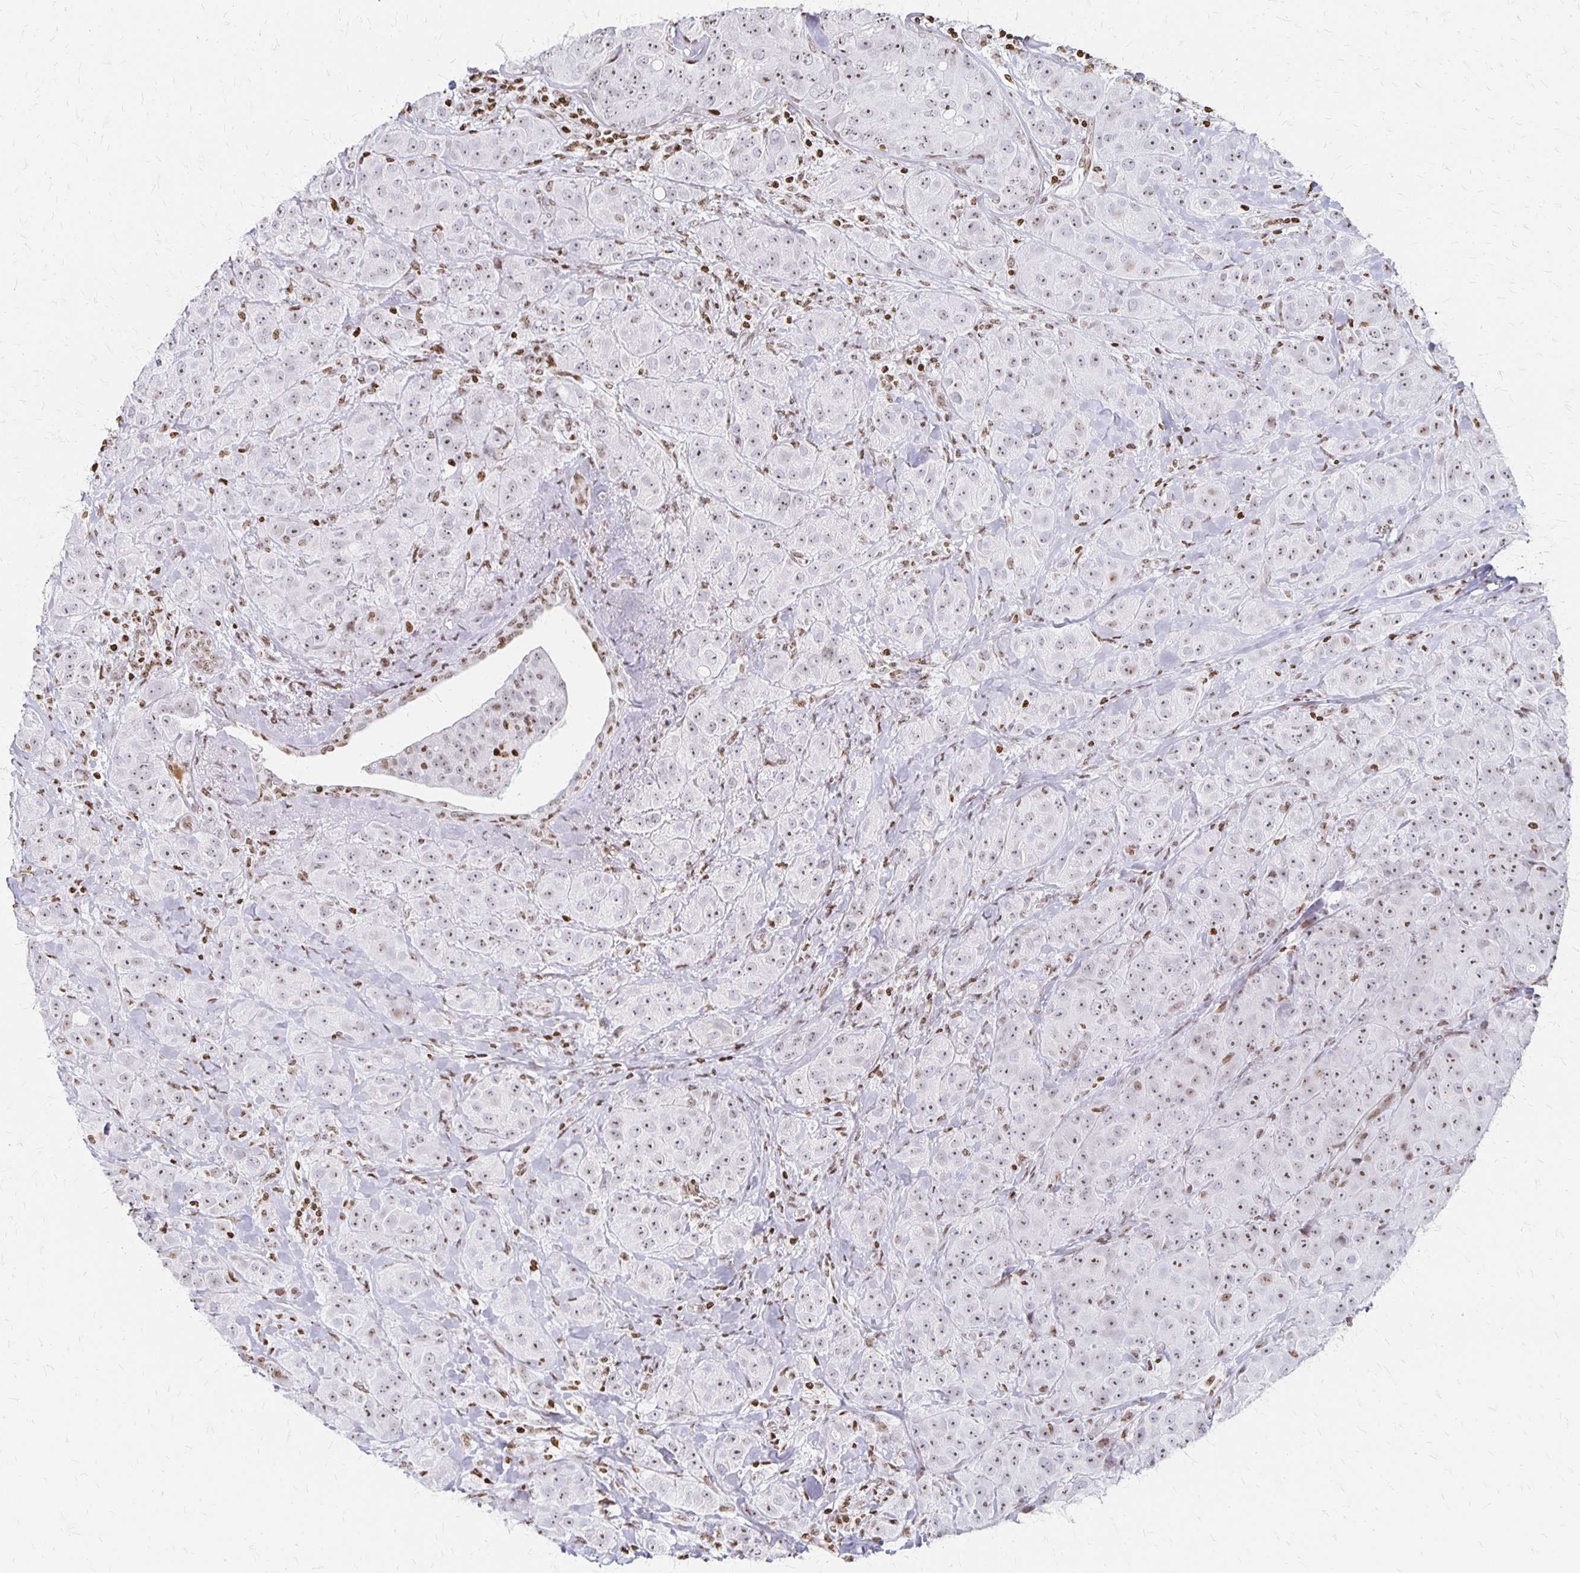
{"staining": {"intensity": "weak", "quantity": ">75%", "location": "nuclear"}, "tissue": "breast cancer", "cell_type": "Tumor cells", "image_type": "cancer", "snomed": [{"axis": "morphology", "description": "Normal tissue, NOS"}, {"axis": "morphology", "description": "Duct carcinoma"}, {"axis": "topography", "description": "Breast"}], "caption": "A brown stain labels weak nuclear staining of a protein in invasive ductal carcinoma (breast) tumor cells.", "gene": "ZNF280C", "patient": {"sex": "female", "age": 43}}